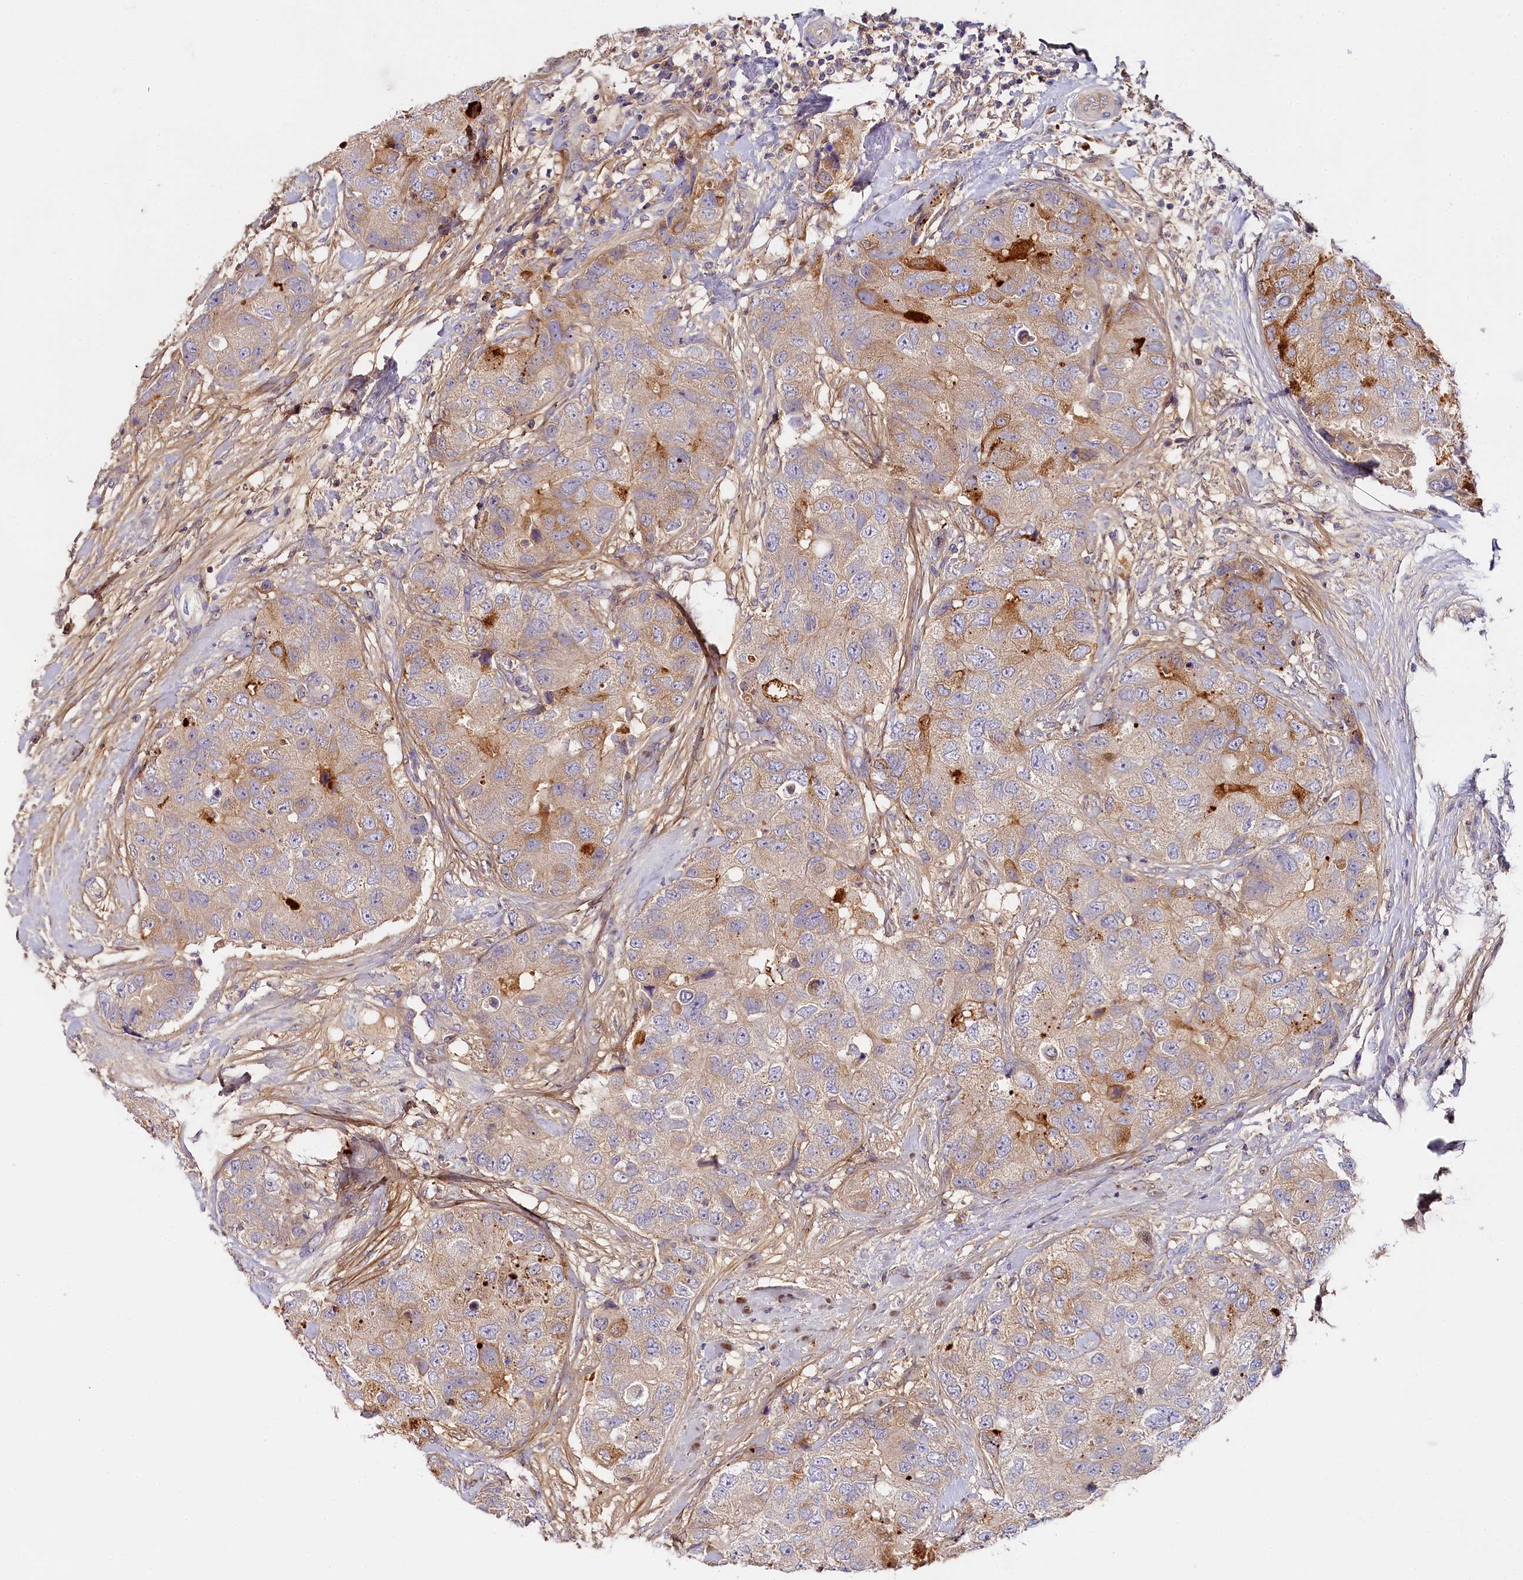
{"staining": {"intensity": "weak", "quantity": "25%-75%", "location": "cytoplasmic/membranous"}, "tissue": "breast cancer", "cell_type": "Tumor cells", "image_type": "cancer", "snomed": [{"axis": "morphology", "description": "Duct carcinoma"}, {"axis": "topography", "description": "Breast"}], "caption": "The image exhibits immunohistochemical staining of breast cancer (invasive ductal carcinoma). There is weak cytoplasmic/membranous positivity is identified in about 25%-75% of tumor cells.", "gene": "KATNB1", "patient": {"sex": "female", "age": 62}}